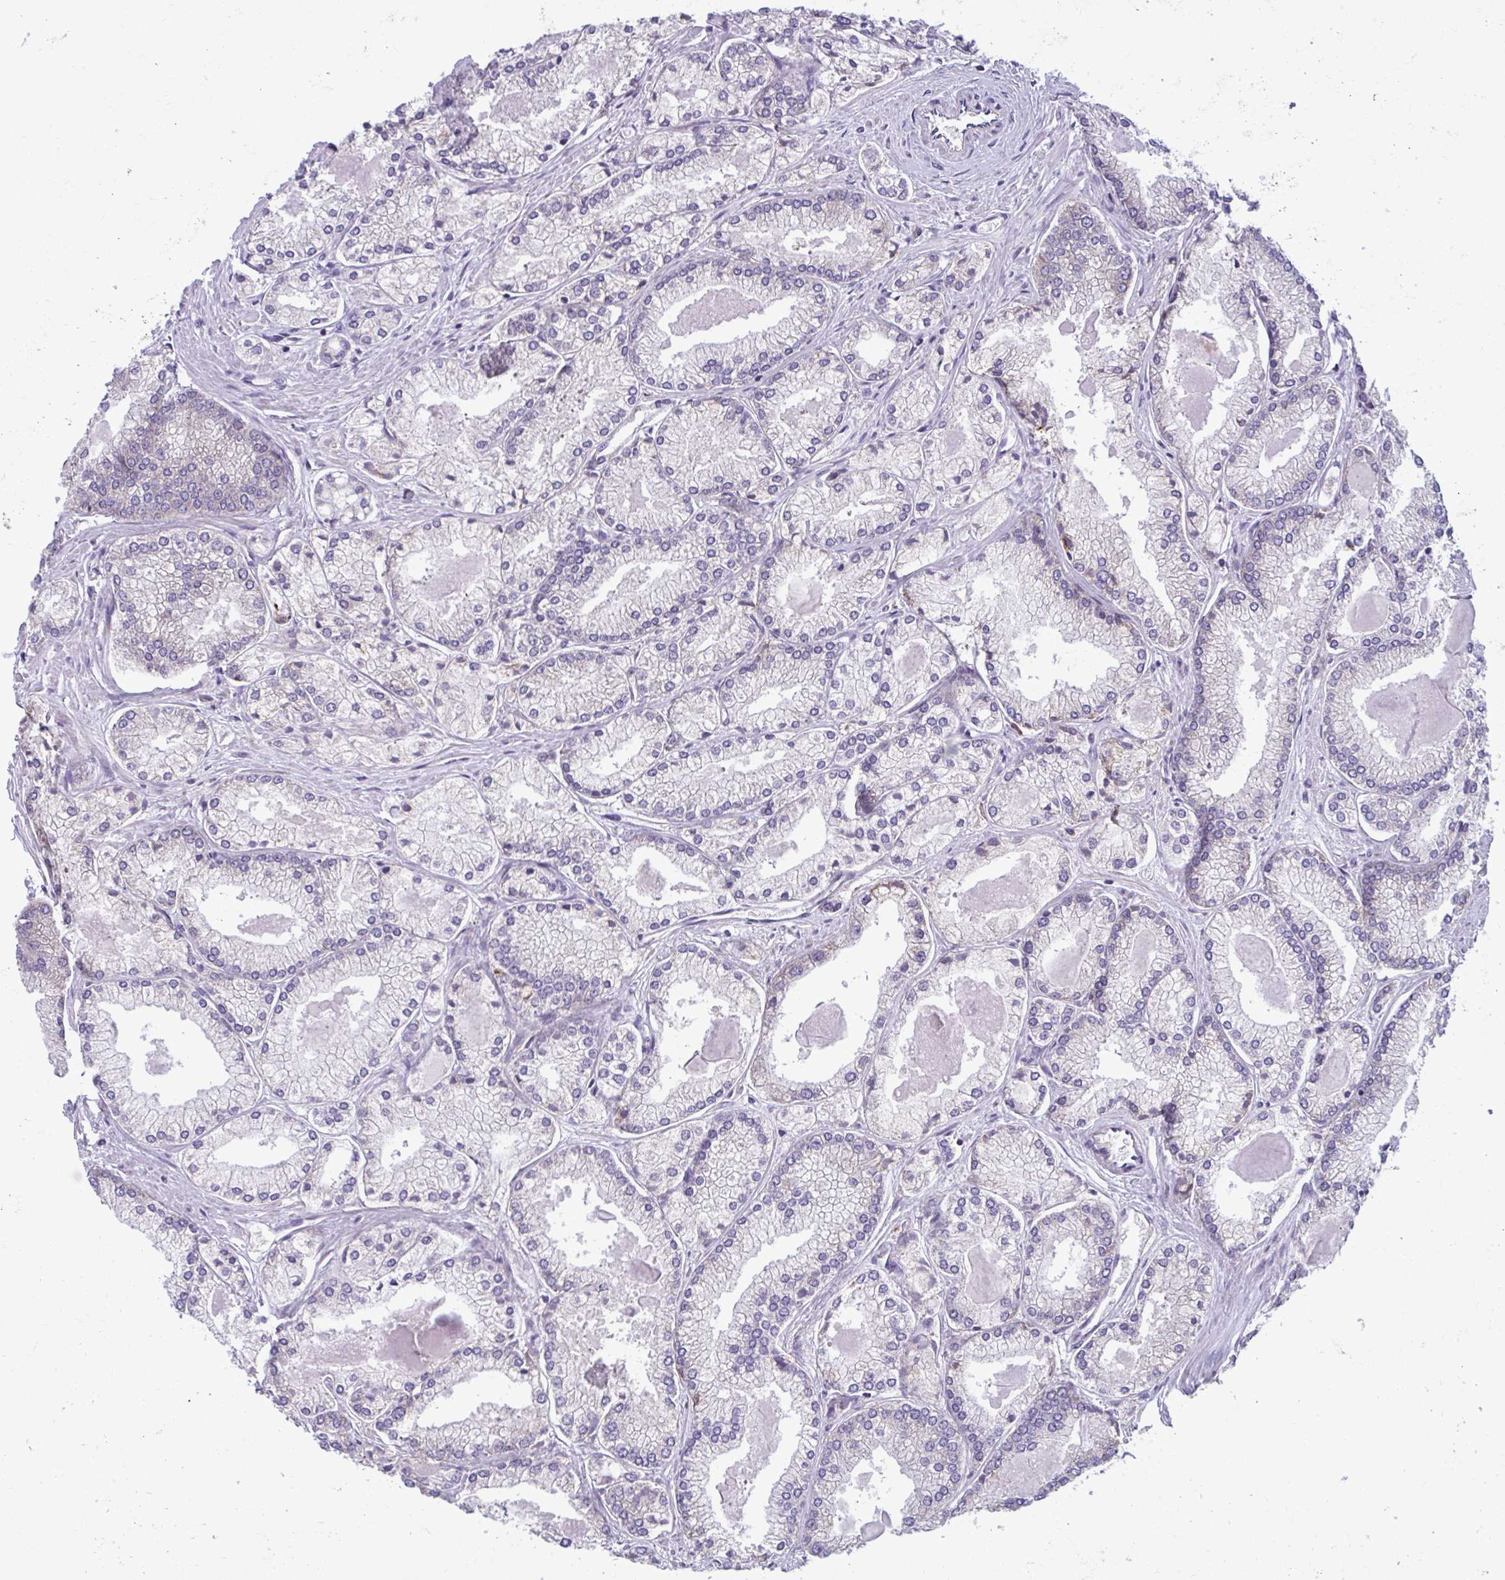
{"staining": {"intensity": "moderate", "quantity": "<25%", "location": "cytoplasmic/membranous"}, "tissue": "prostate cancer", "cell_type": "Tumor cells", "image_type": "cancer", "snomed": [{"axis": "morphology", "description": "Adenocarcinoma, High grade"}, {"axis": "topography", "description": "Prostate"}], "caption": "About <25% of tumor cells in prostate cancer (adenocarcinoma (high-grade)) show moderate cytoplasmic/membranous protein expression as visualized by brown immunohistochemical staining.", "gene": "RPS16", "patient": {"sex": "male", "age": 68}}